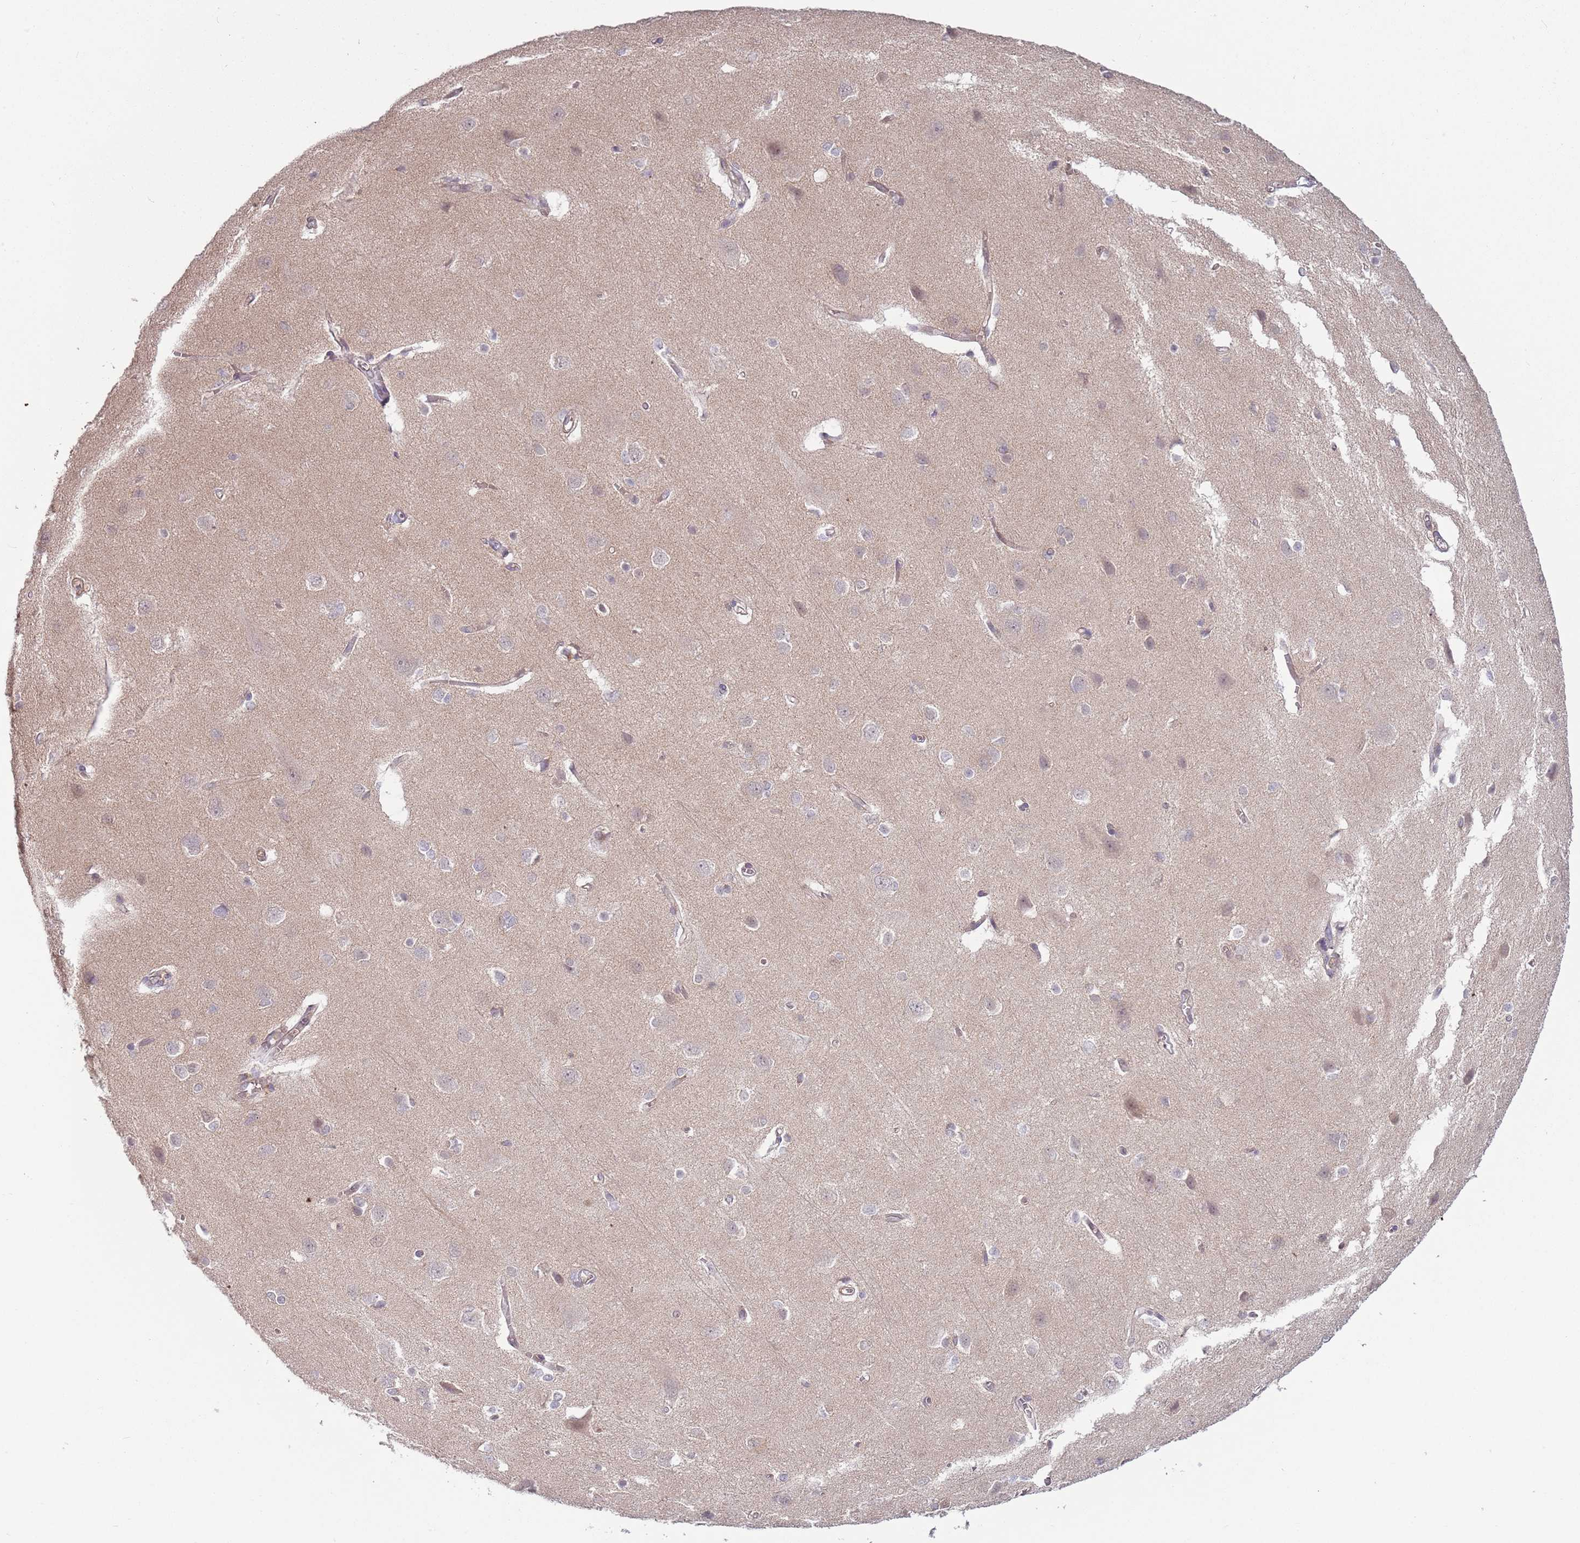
{"staining": {"intensity": "negative", "quantity": "none", "location": "none"}, "tissue": "cerebral cortex", "cell_type": "Endothelial cells", "image_type": "normal", "snomed": [{"axis": "morphology", "description": "Normal tissue, NOS"}, {"axis": "topography", "description": "Cerebral cortex"}], "caption": "Immunohistochemistry (IHC) photomicrograph of benign cerebral cortex: human cerebral cortex stained with DAB exhibits no significant protein expression in endothelial cells.", "gene": "SAV1", "patient": {"sex": "male", "age": 37}}